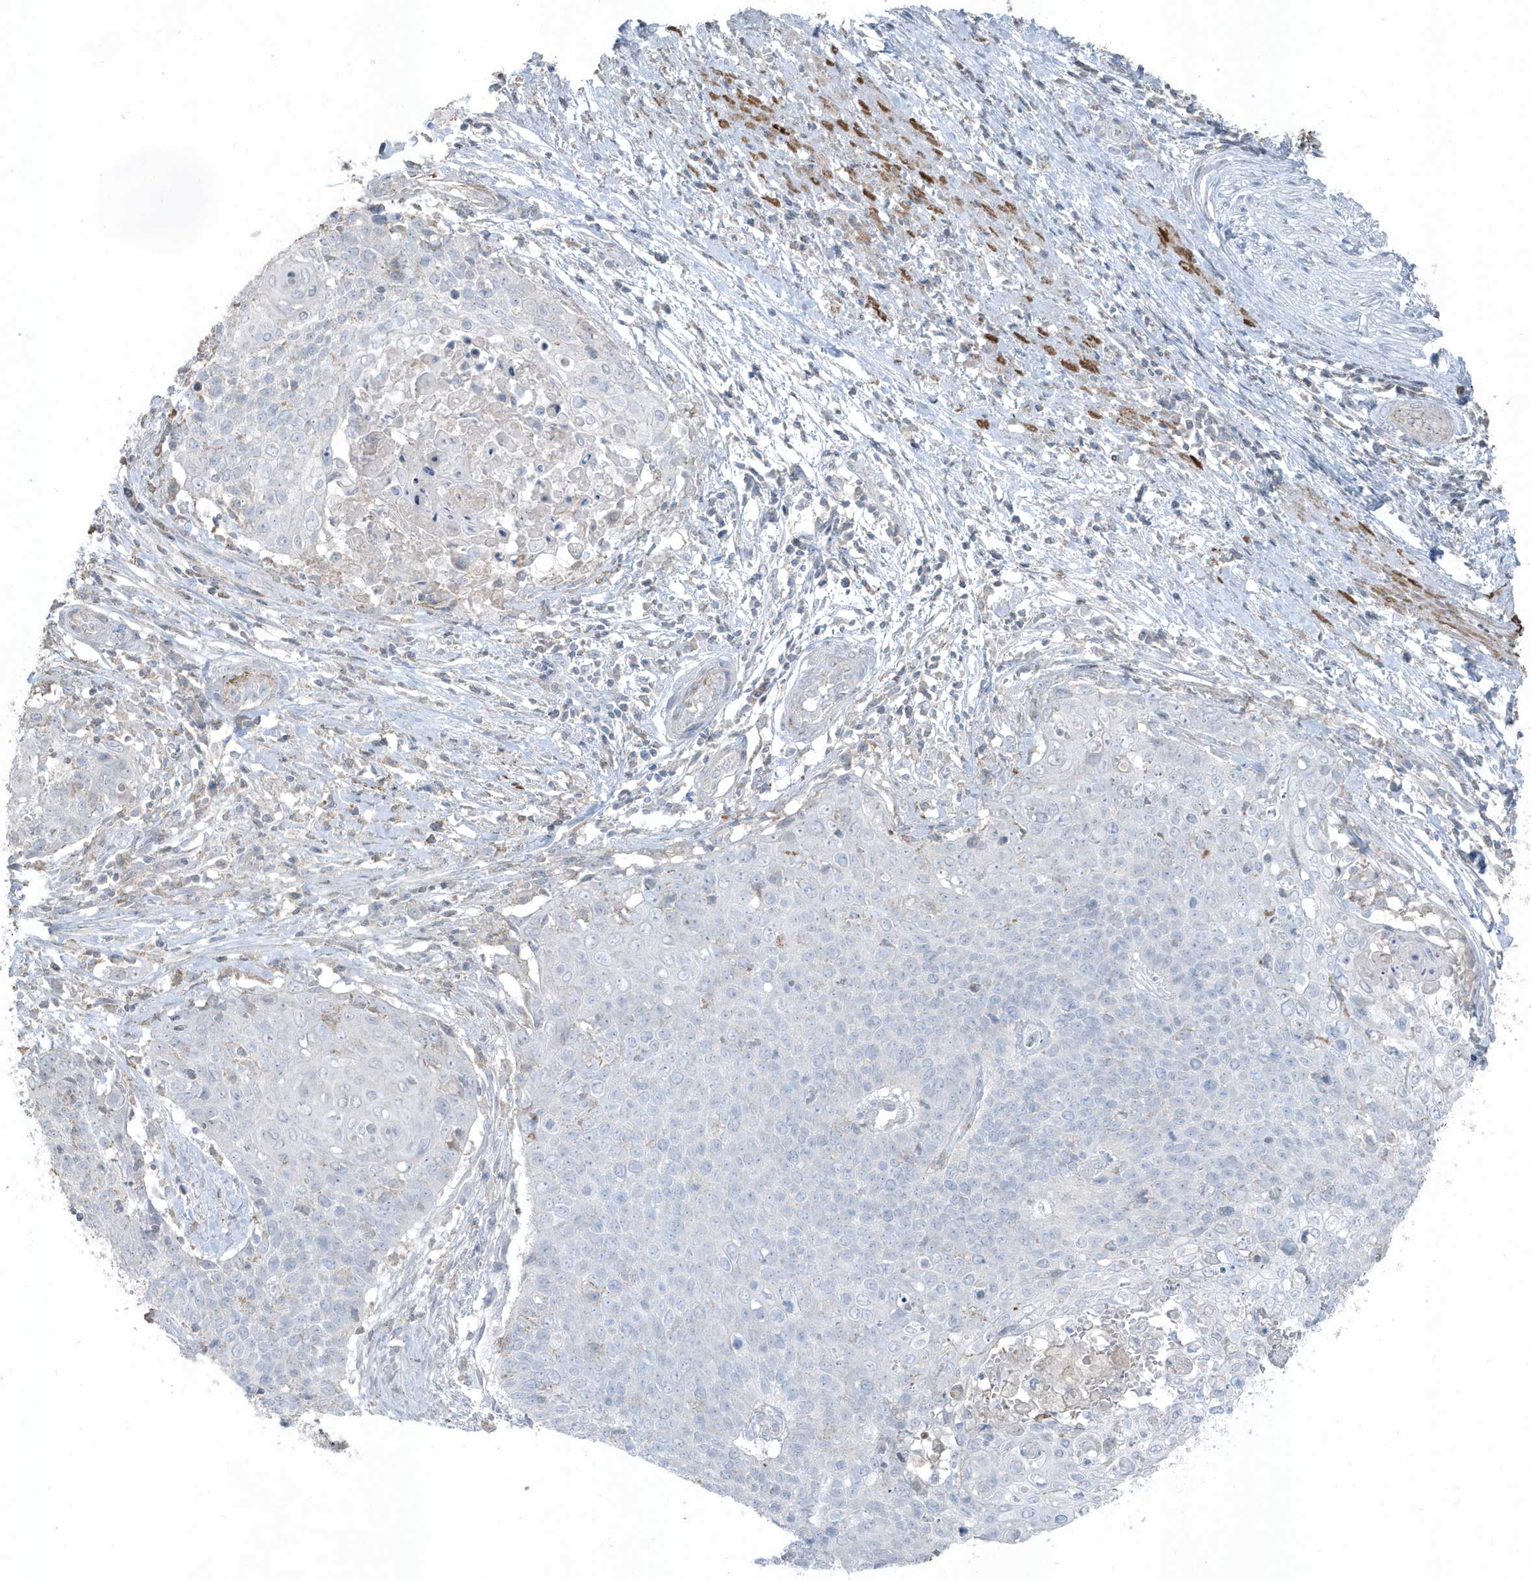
{"staining": {"intensity": "negative", "quantity": "none", "location": "none"}, "tissue": "cervical cancer", "cell_type": "Tumor cells", "image_type": "cancer", "snomed": [{"axis": "morphology", "description": "Squamous cell carcinoma, NOS"}, {"axis": "topography", "description": "Cervix"}], "caption": "Immunohistochemistry histopathology image of neoplastic tissue: human squamous cell carcinoma (cervical) stained with DAB (3,3'-diaminobenzidine) displays no significant protein staining in tumor cells. (DAB IHC with hematoxylin counter stain).", "gene": "ACTC1", "patient": {"sex": "female", "age": 39}}